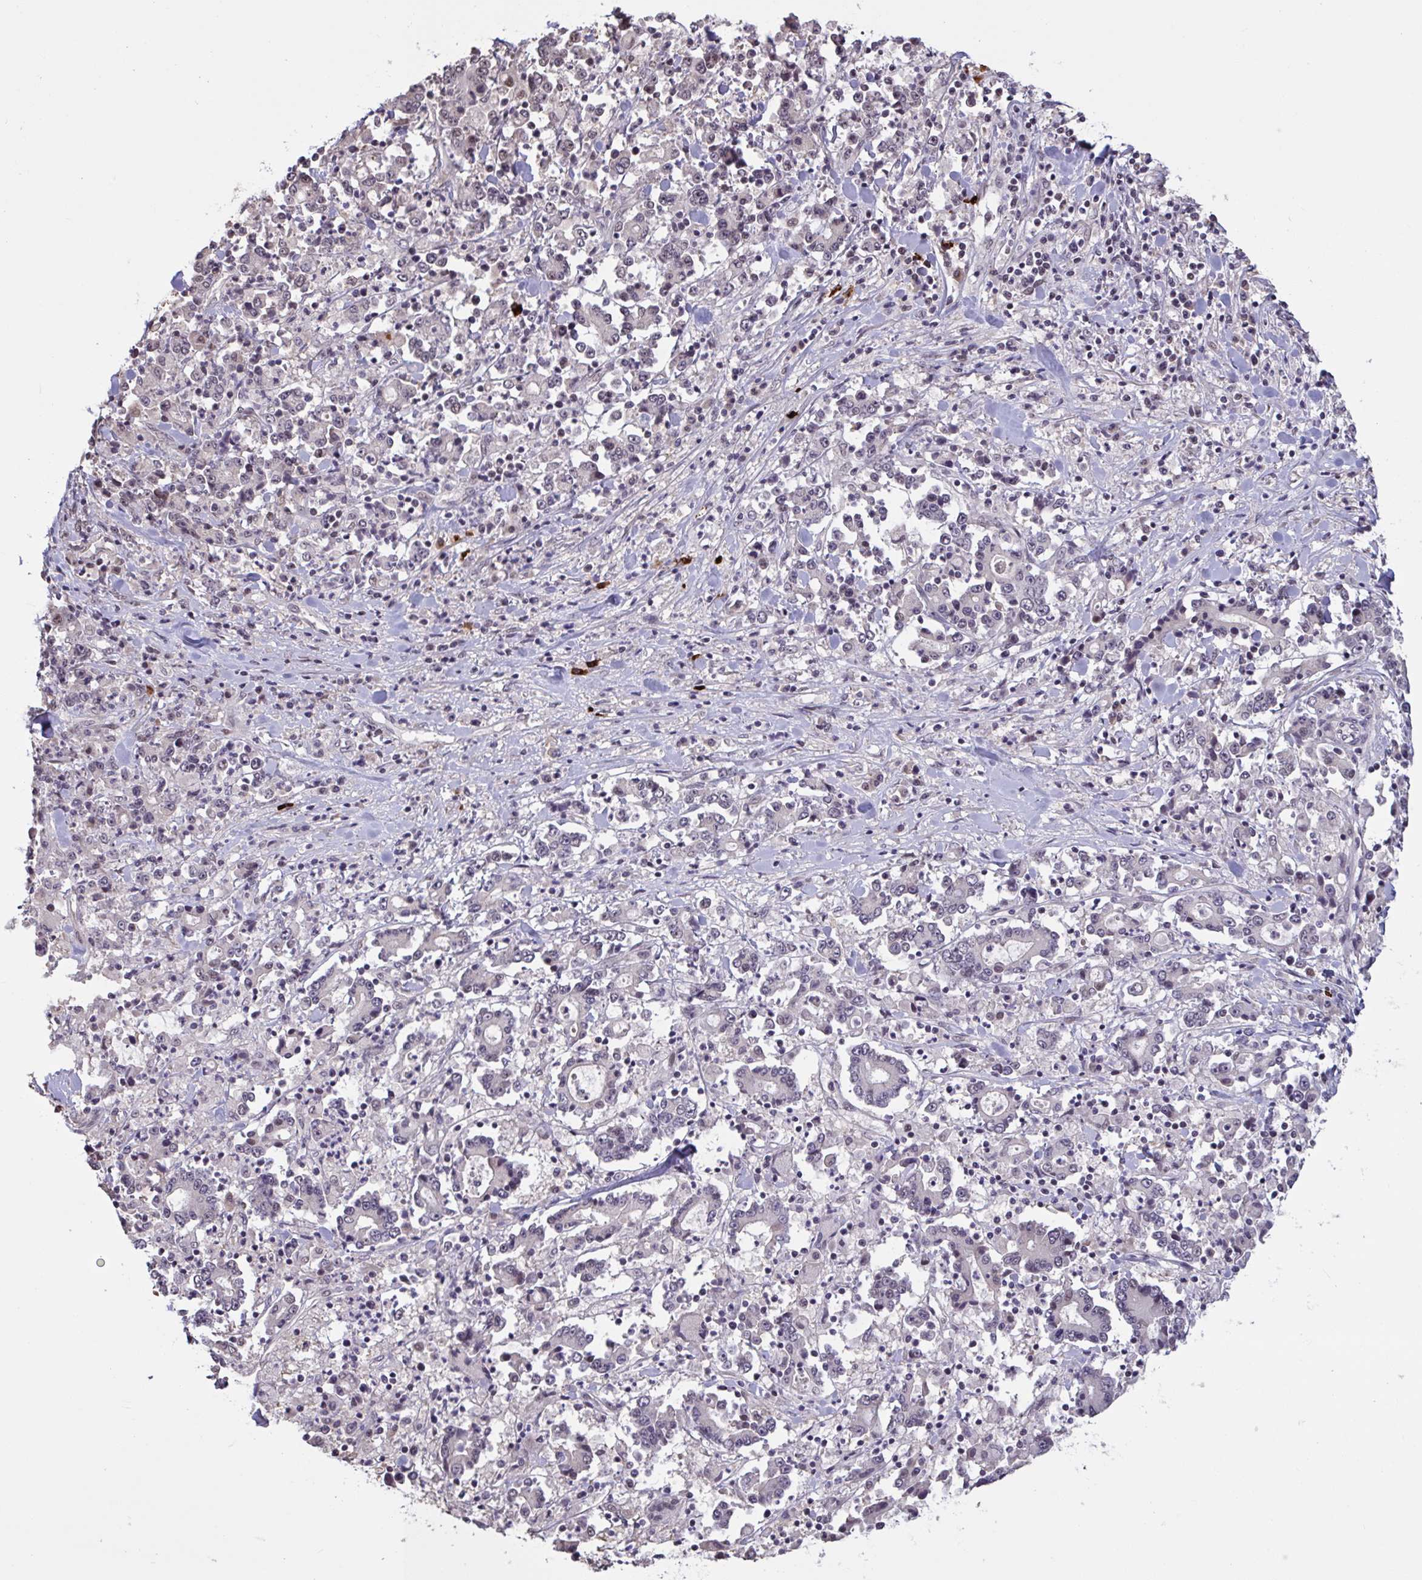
{"staining": {"intensity": "negative", "quantity": "none", "location": "none"}, "tissue": "stomach cancer", "cell_type": "Tumor cells", "image_type": "cancer", "snomed": [{"axis": "morphology", "description": "Adenocarcinoma, NOS"}, {"axis": "topography", "description": "Stomach, upper"}], "caption": "There is no significant expression in tumor cells of stomach cancer (adenocarcinoma). (DAB immunohistochemistry (IHC) with hematoxylin counter stain).", "gene": "ZNF414", "patient": {"sex": "male", "age": 68}}